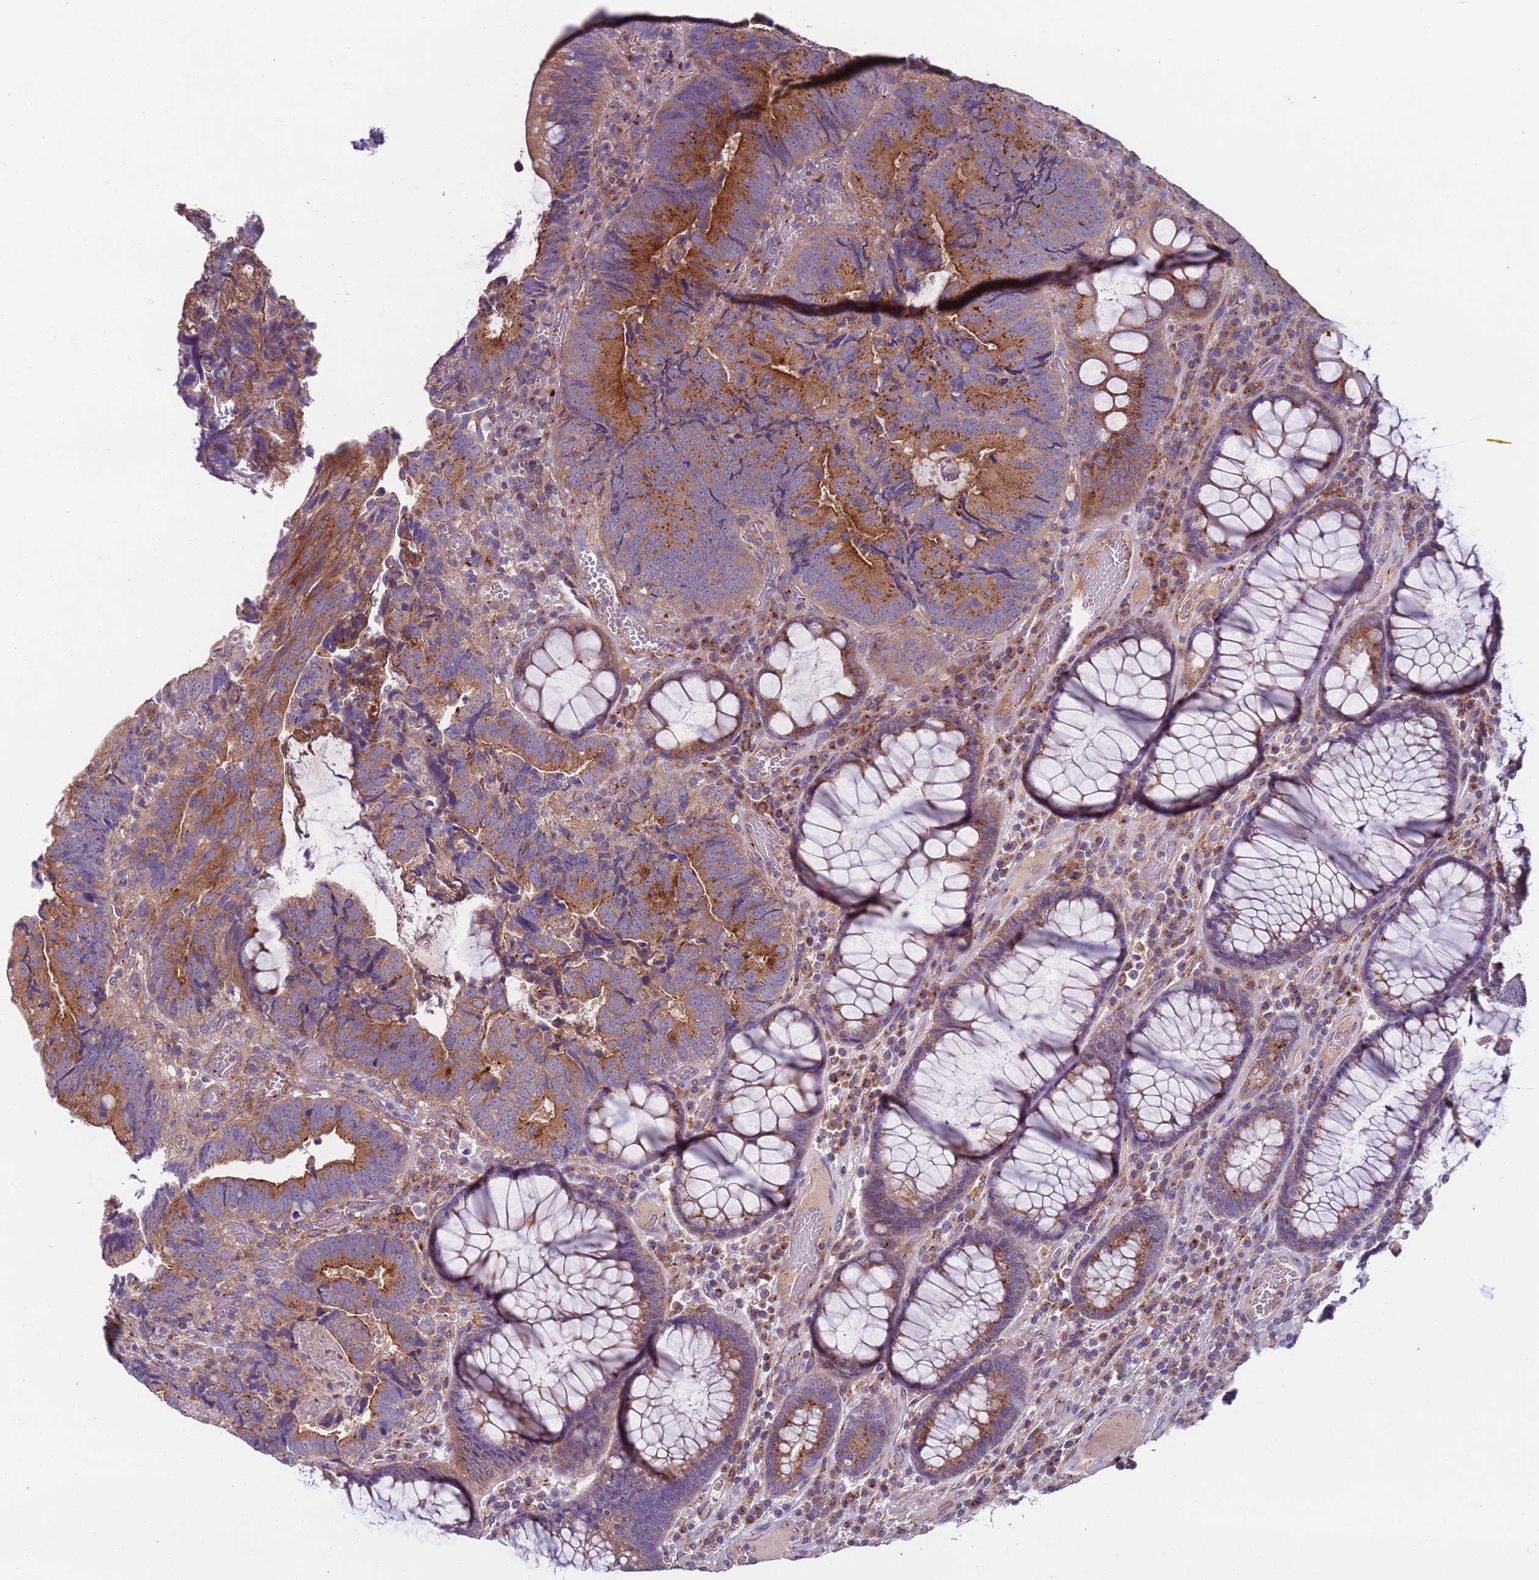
{"staining": {"intensity": "strong", "quantity": ">75%", "location": "cytoplasmic/membranous"}, "tissue": "colorectal cancer", "cell_type": "Tumor cells", "image_type": "cancer", "snomed": [{"axis": "morphology", "description": "Adenocarcinoma, NOS"}, {"axis": "topography", "description": "Colon"}], "caption": "Immunohistochemical staining of adenocarcinoma (colorectal) shows strong cytoplasmic/membranous protein staining in approximately >75% of tumor cells. The protein is shown in brown color, while the nuclei are stained blue.", "gene": "AKTIP", "patient": {"sex": "female", "age": 67}}